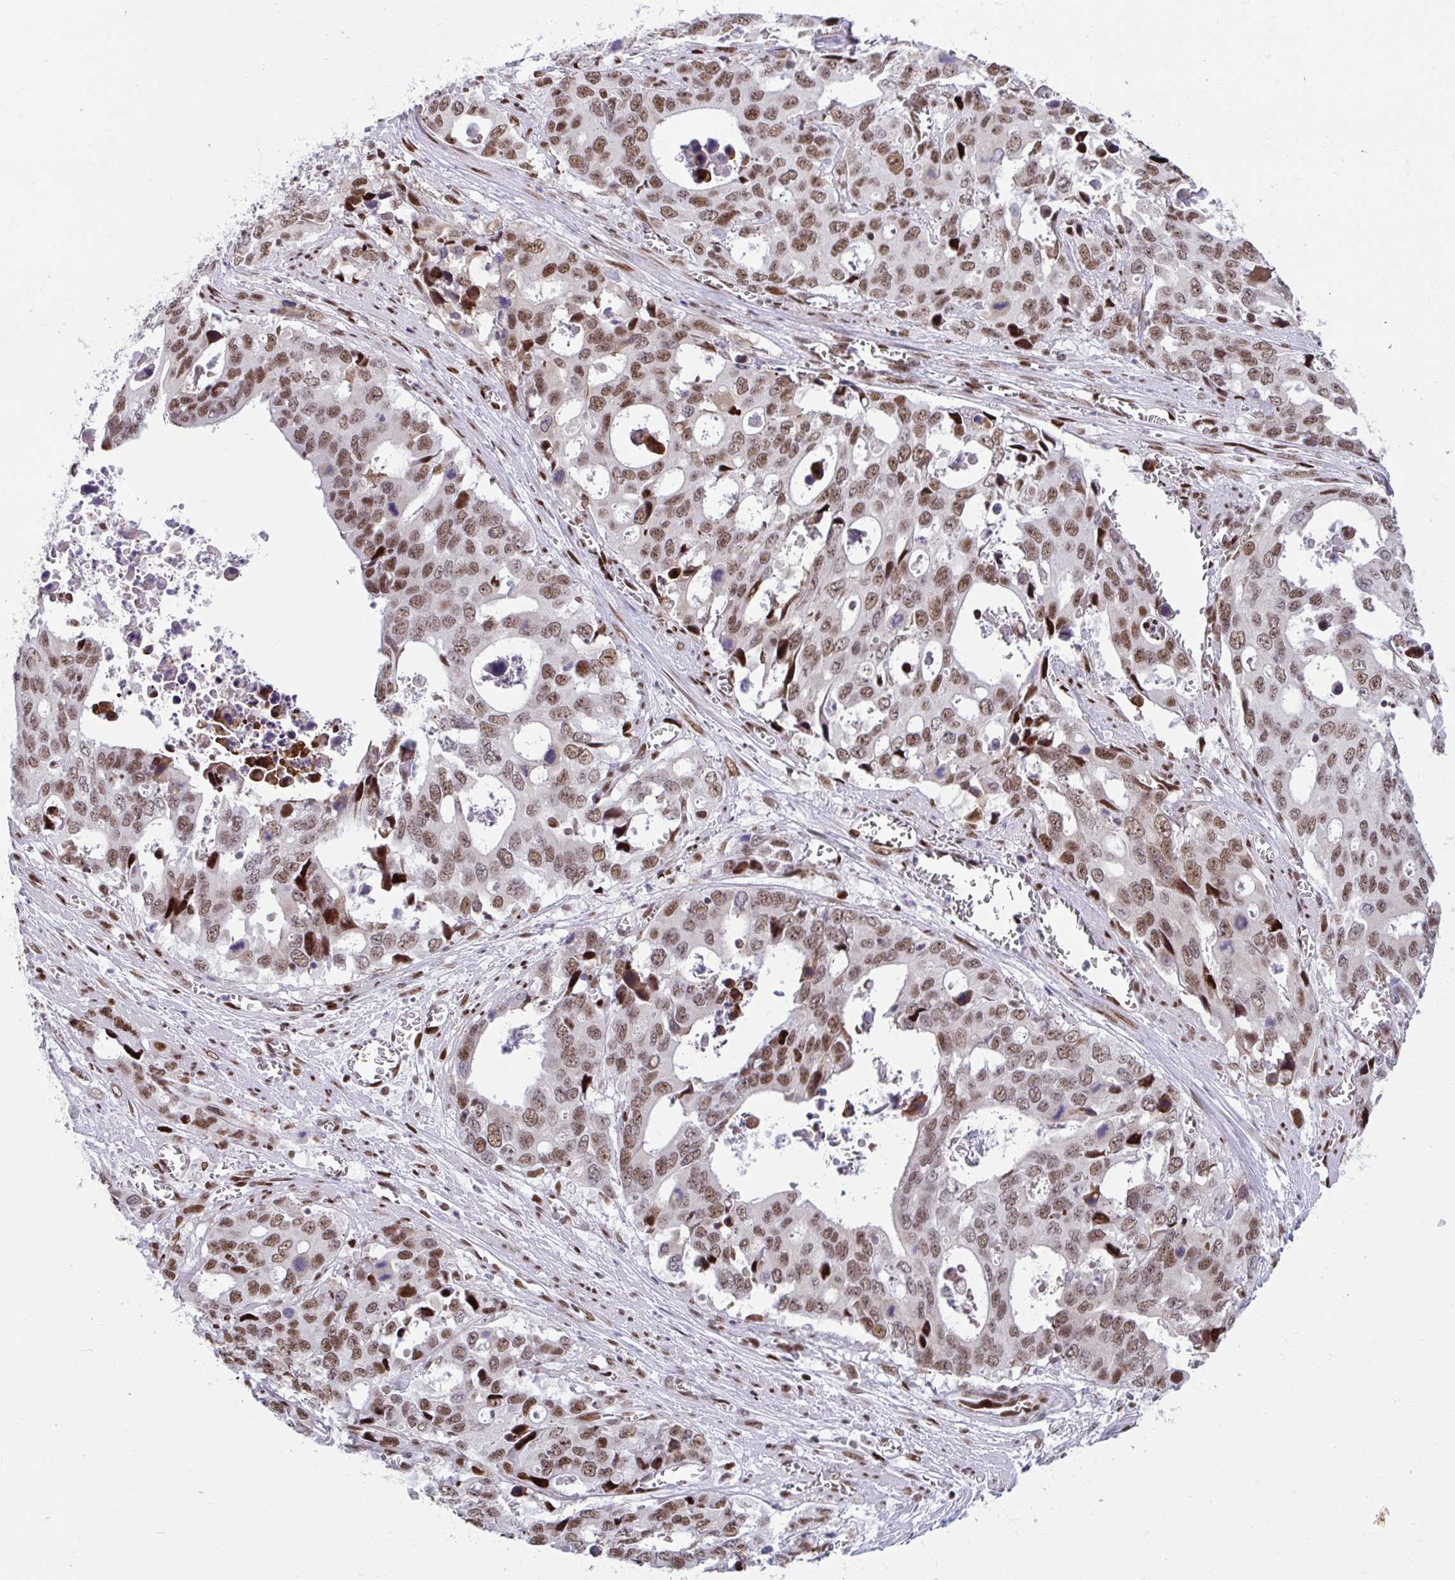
{"staining": {"intensity": "moderate", "quantity": ">75%", "location": "nuclear"}, "tissue": "stomach cancer", "cell_type": "Tumor cells", "image_type": "cancer", "snomed": [{"axis": "morphology", "description": "Adenocarcinoma, NOS"}, {"axis": "topography", "description": "Stomach, upper"}], "caption": "Immunohistochemical staining of stomach adenocarcinoma shows moderate nuclear protein positivity in about >75% of tumor cells. (Brightfield microscopy of DAB IHC at high magnification).", "gene": "SLC35C2", "patient": {"sex": "male", "age": 74}}